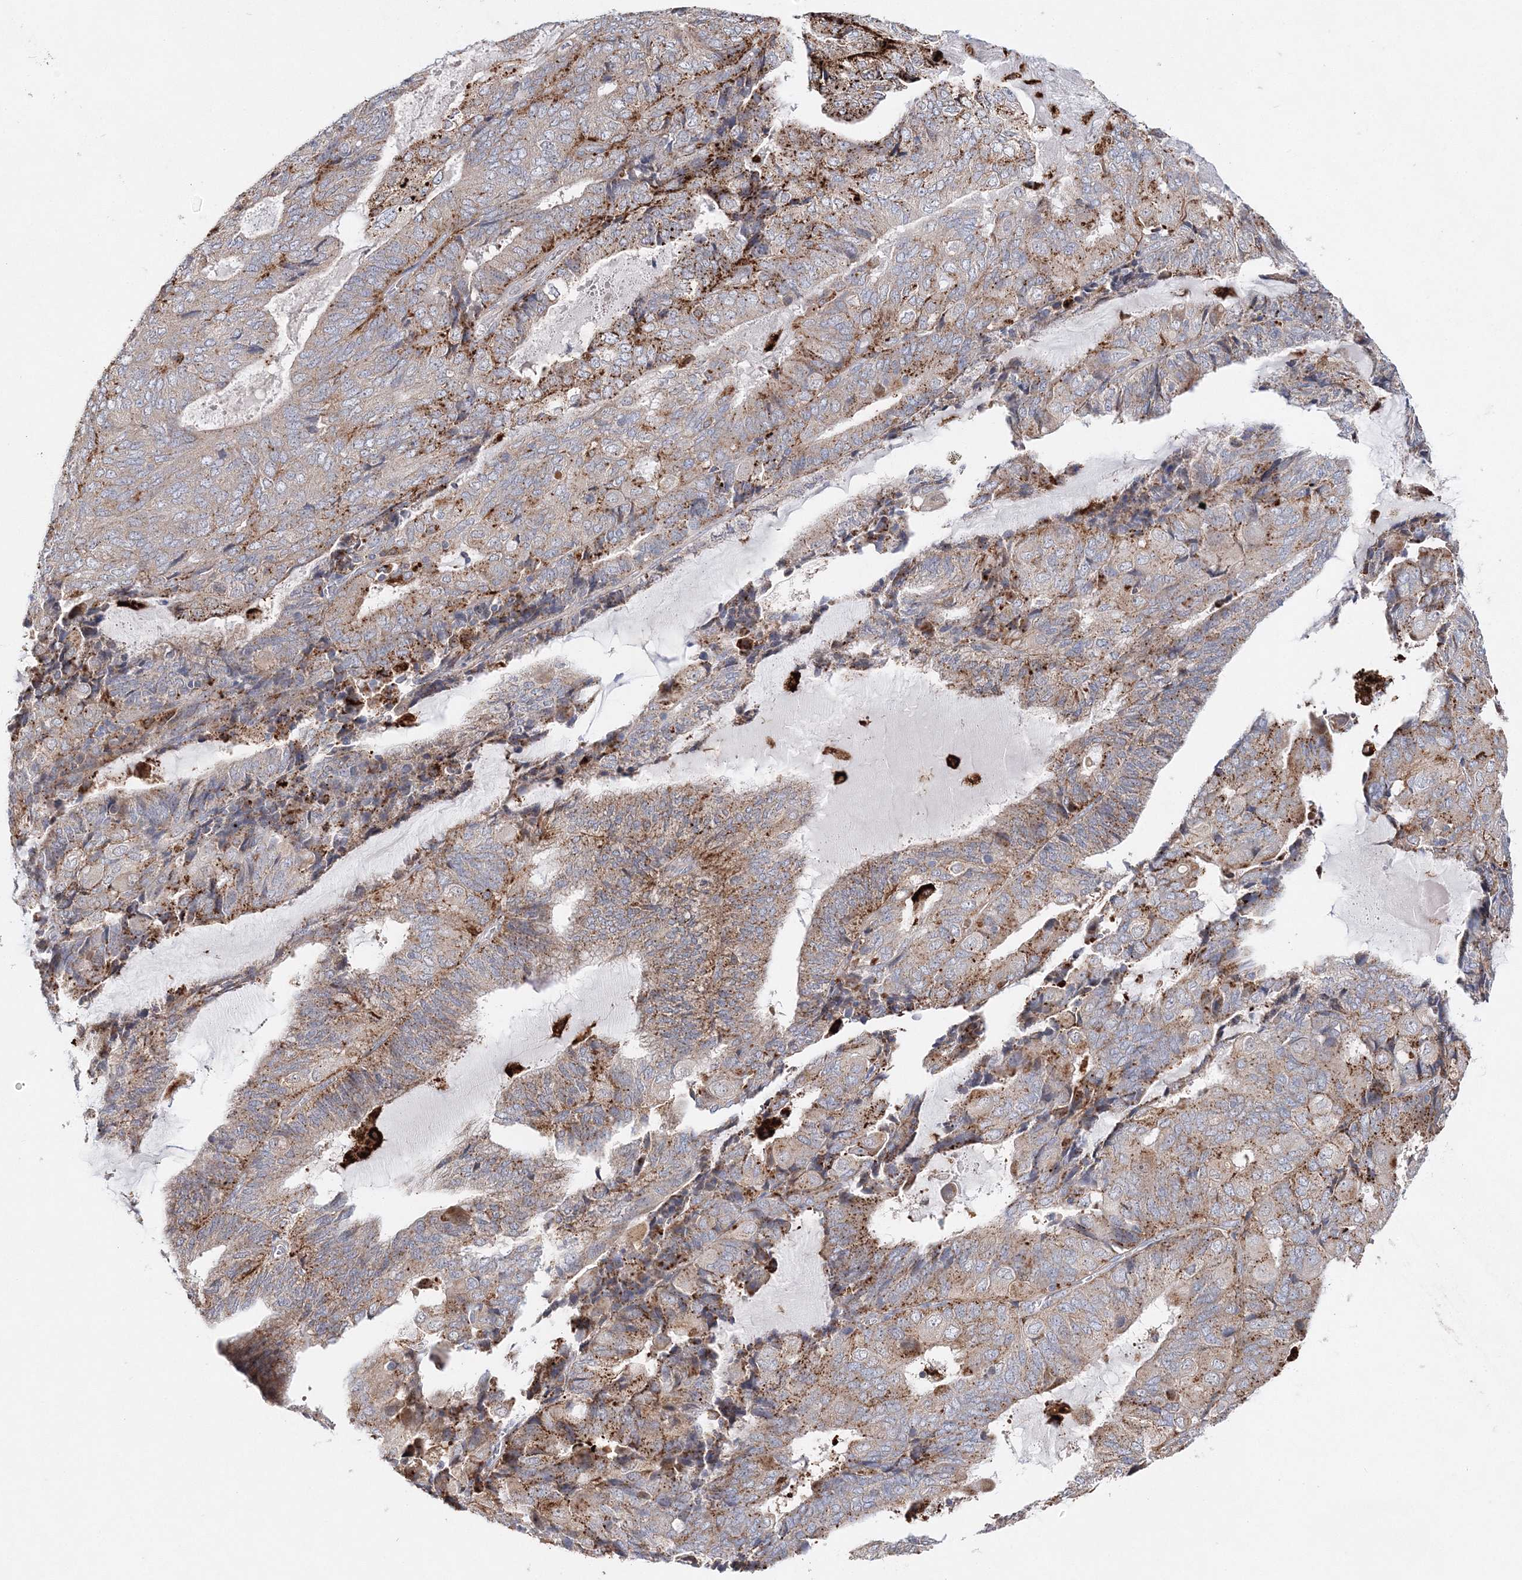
{"staining": {"intensity": "moderate", "quantity": ">75%", "location": "cytoplasmic/membranous"}, "tissue": "endometrial cancer", "cell_type": "Tumor cells", "image_type": "cancer", "snomed": [{"axis": "morphology", "description": "Adenocarcinoma, NOS"}, {"axis": "topography", "description": "Endometrium"}], "caption": "Immunohistochemistry image of endometrial cancer stained for a protein (brown), which exhibits medium levels of moderate cytoplasmic/membranous expression in about >75% of tumor cells.", "gene": "C3orf38", "patient": {"sex": "female", "age": 81}}